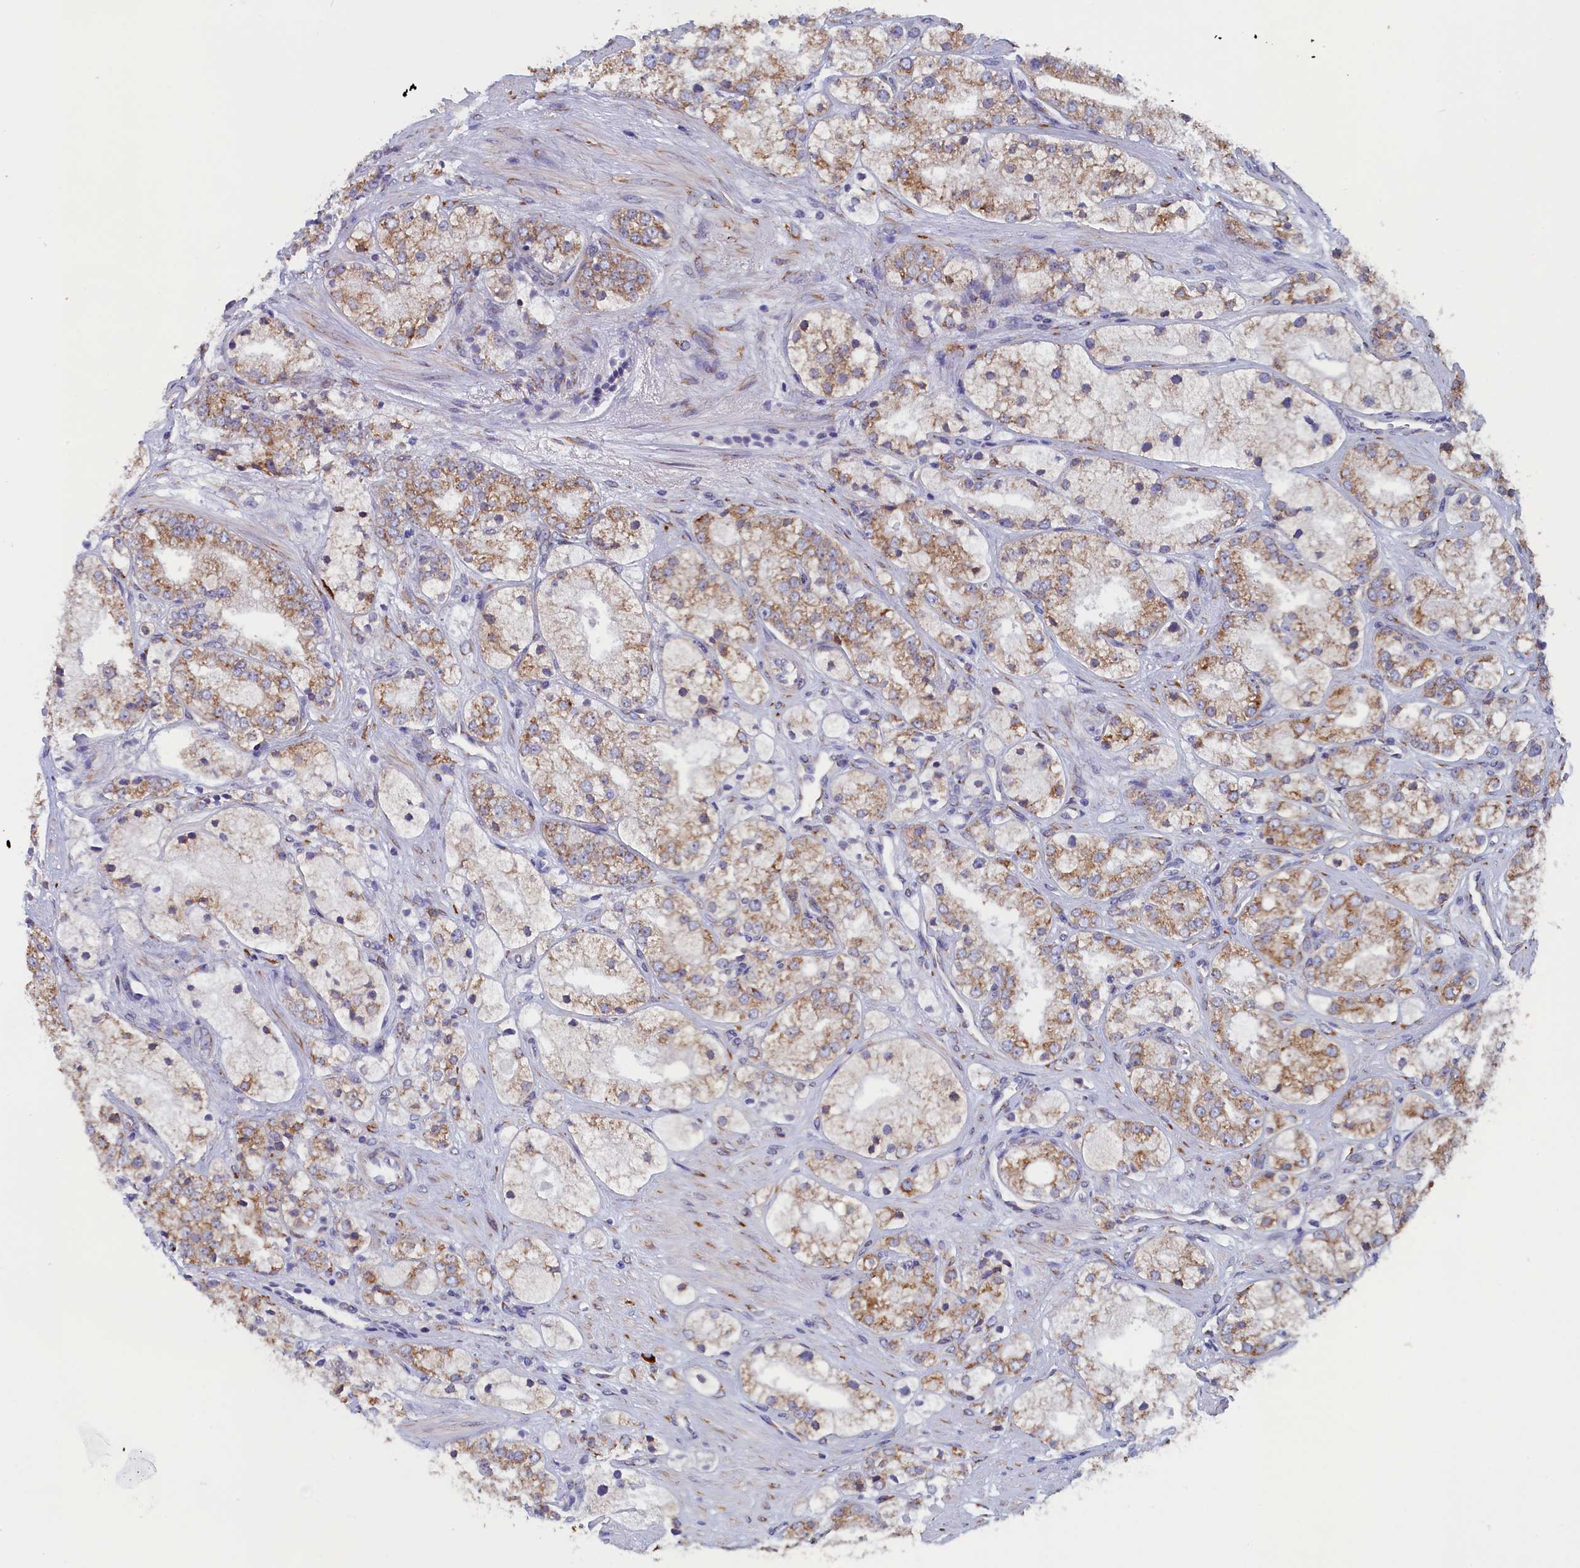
{"staining": {"intensity": "moderate", "quantity": "25%-75%", "location": "cytoplasmic/membranous"}, "tissue": "prostate cancer", "cell_type": "Tumor cells", "image_type": "cancer", "snomed": [{"axis": "morphology", "description": "Adenocarcinoma, High grade"}, {"axis": "topography", "description": "Prostate"}], "caption": "Human prostate adenocarcinoma (high-grade) stained with a brown dye displays moderate cytoplasmic/membranous positive expression in approximately 25%-75% of tumor cells.", "gene": "CCDC68", "patient": {"sex": "male", "age": 50}}